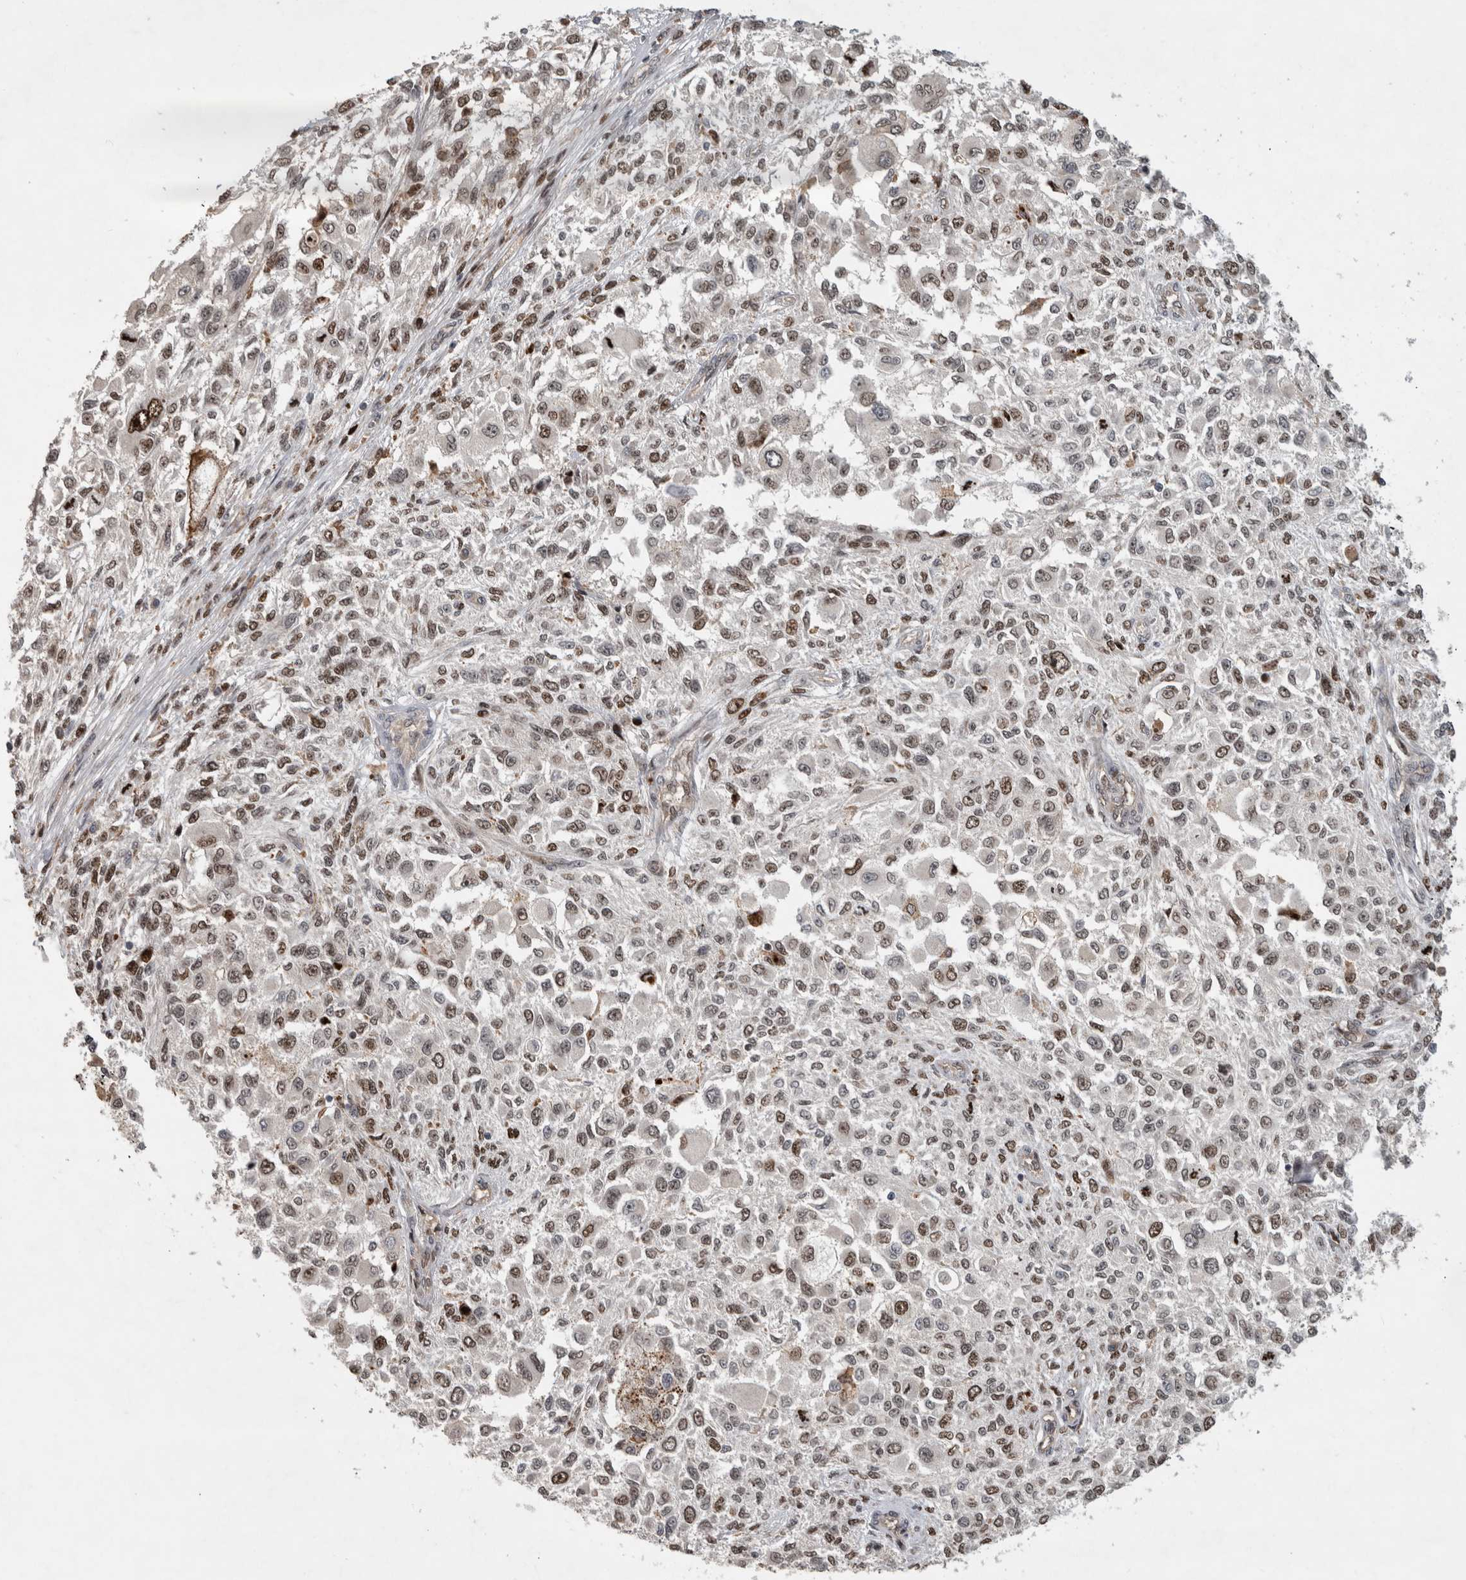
{"staining": {"intensity": "weak", "quantity": "25%-75%", "location": "nuclear"}, "tissue": "melanoma", "cell_type": "Tumor cells", "image_type": "cancer", "snomed": [{"axis": "morphology", "description": "Necrosis, NOS"}, {"axis": "morphology", "description": "Malignant melanoma, NOS"}, {"axis": "topography", "description": "Skin"}], "caption": "A low amount of weak nuclear staining is present in about 25%-75% of tumor cells in melanoma tissue.", "gene": "INSRR", "patient": {"sex": "female", "age": 87}}